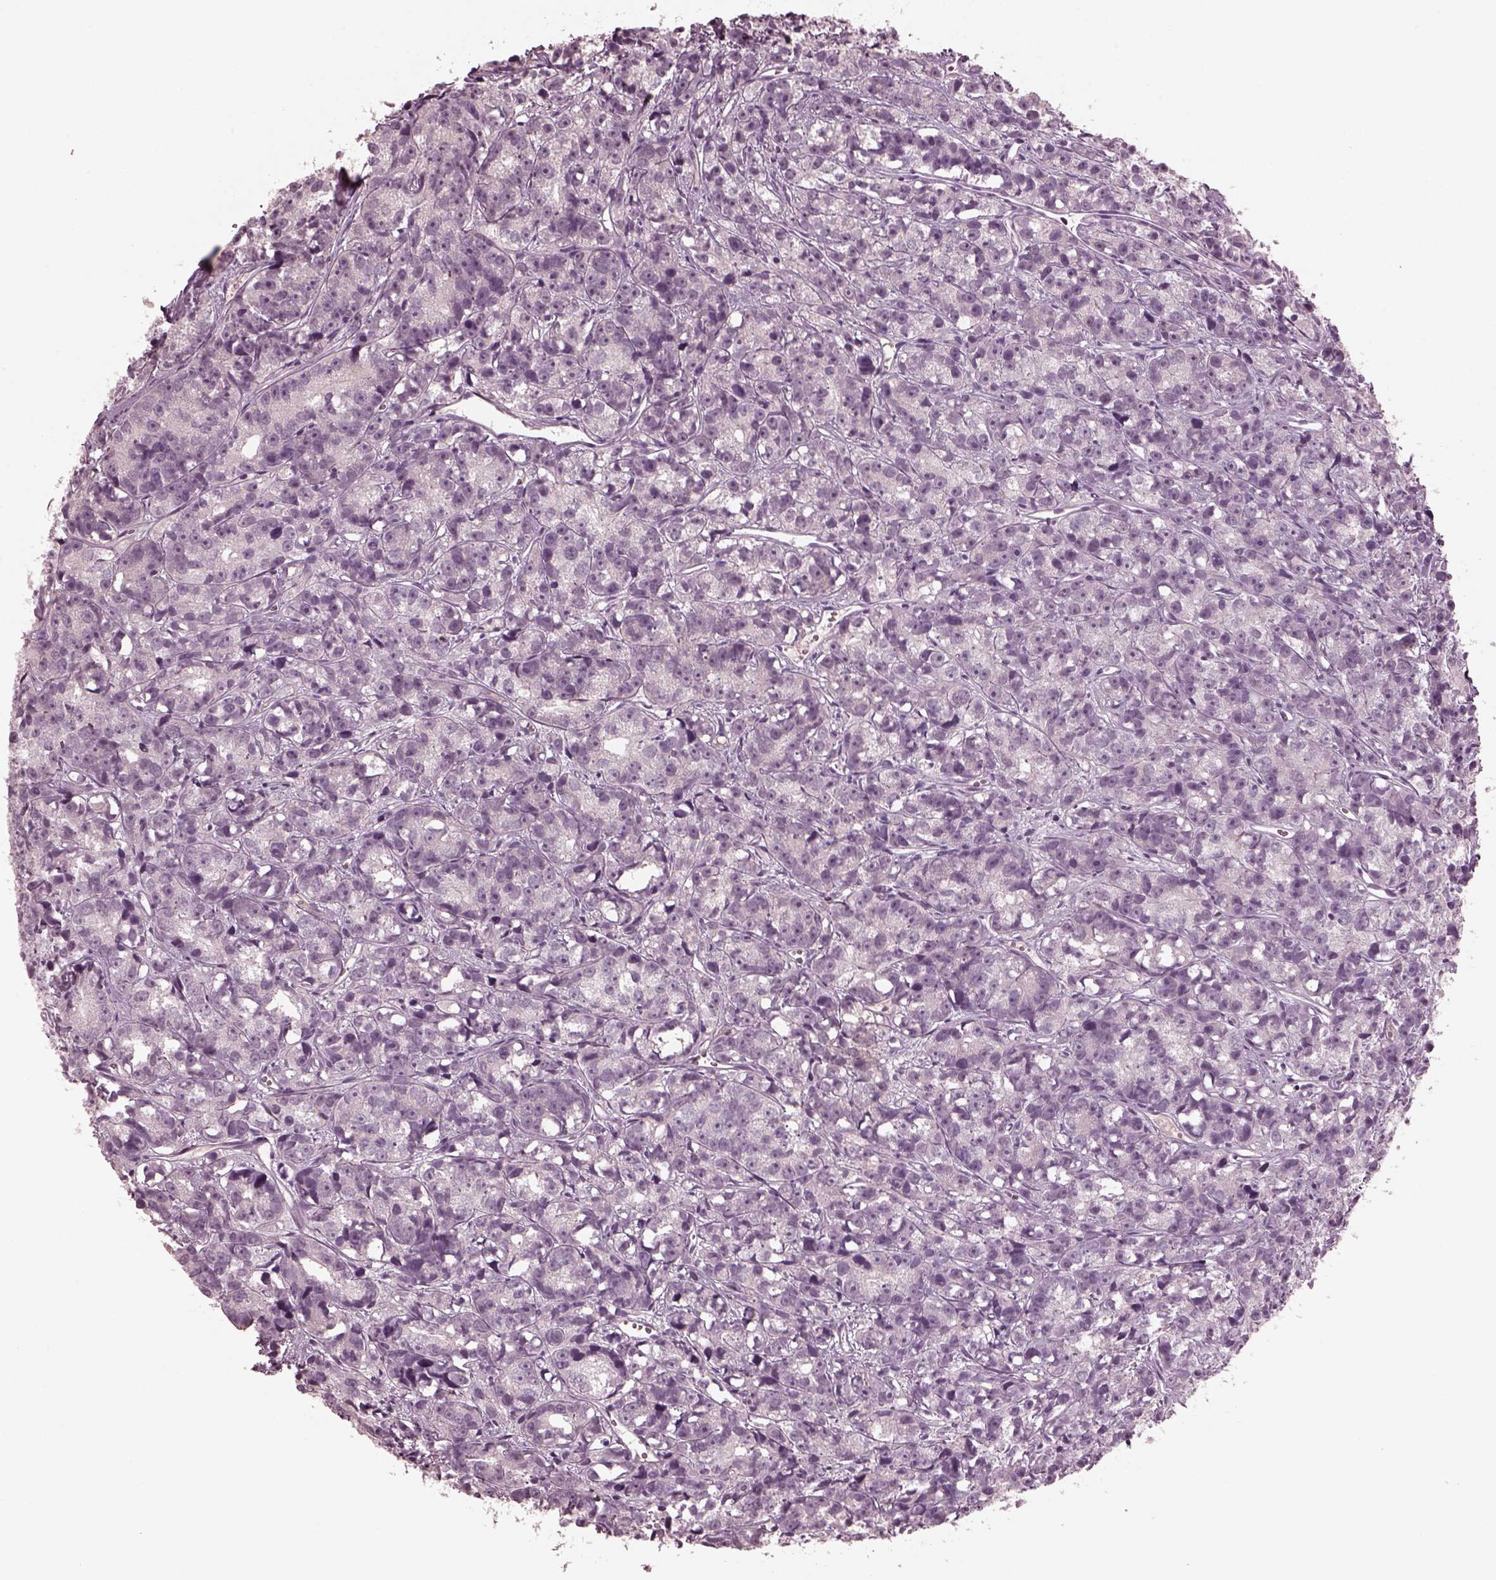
{"staining": {"intensity": "negative", "quantity": "none", "location": "none"}, "tissue": "prostate cancer", "cell_type": "Tumor cells", "image_type": "cancer", "snomed": [{"axis": "morphology", "description": "Adenocarcinoma, High grade"}, {"axis": "topography", "description": "Prostate"}], "caption": "This is a micrograph of immunohistochemistry staining of adenocarcinoma (high-grade) (prostate), which shows no staining in tumor cells.", "gene": "C2orf81", "patient": {"sex": "male", "age": 77}}